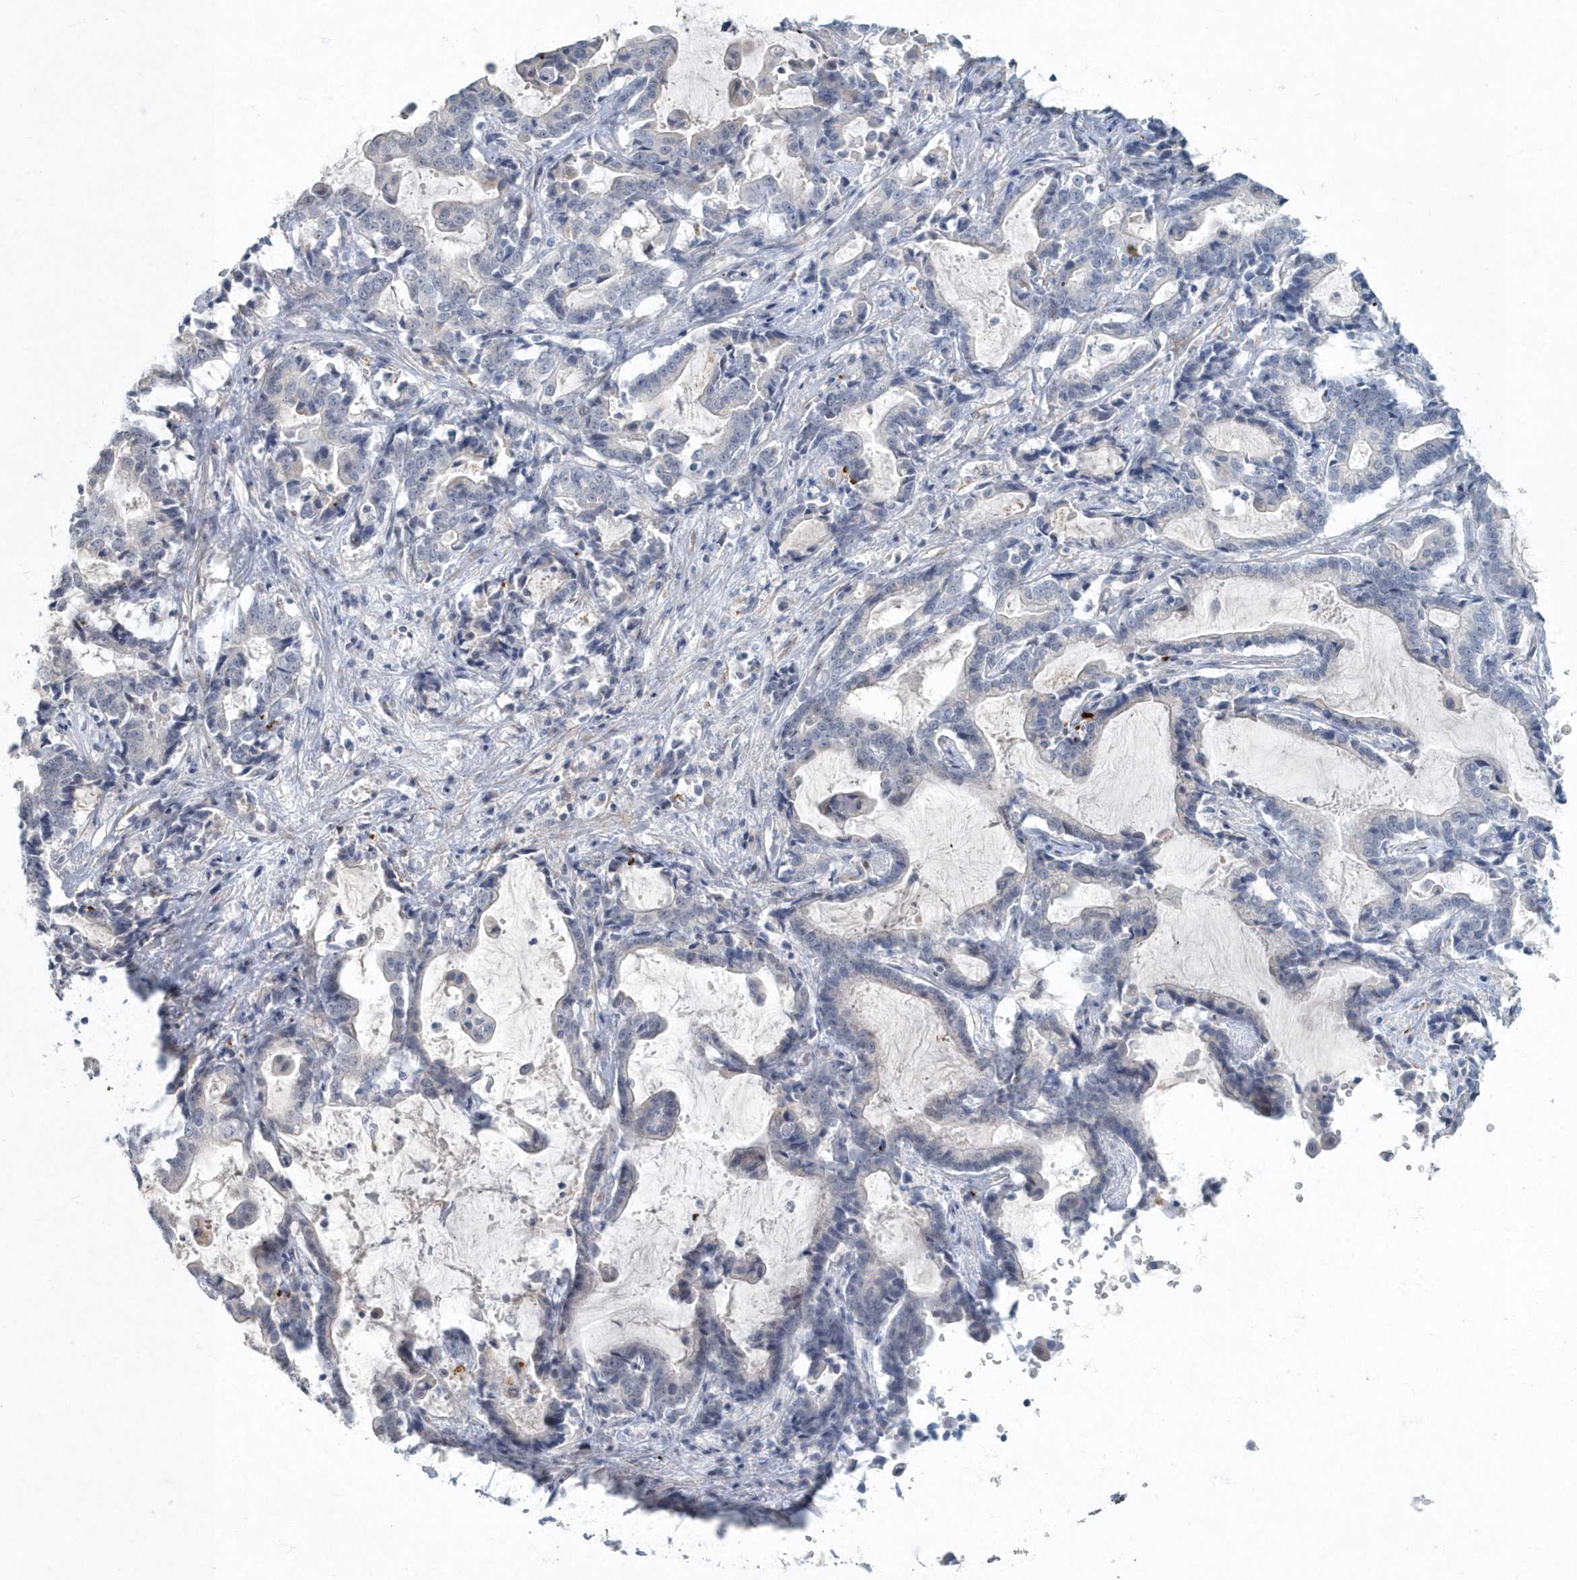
{"staining": {"intensity": "negative", "quantity": "none", "location": "none"}, "tissue": "liver cancer", "cell_type": "Tumor cells", "image_type": "cancer", "snomed": [{"axis": "morphology", "description": "Cholangiocarcinoma"}, {"axis": "topography", "description": "Liver"}], "caption": "IHC photomicrograph of neoplastic tissue: liver cancer stained with DAB (3,3'-diaminobenzidine) demonstrates no significant protein staining in tumor cells. (IHC, brightfield microscopy, high magnification).", "gene": "MYOT", "patient": {"sex": "male", "age": 57}}